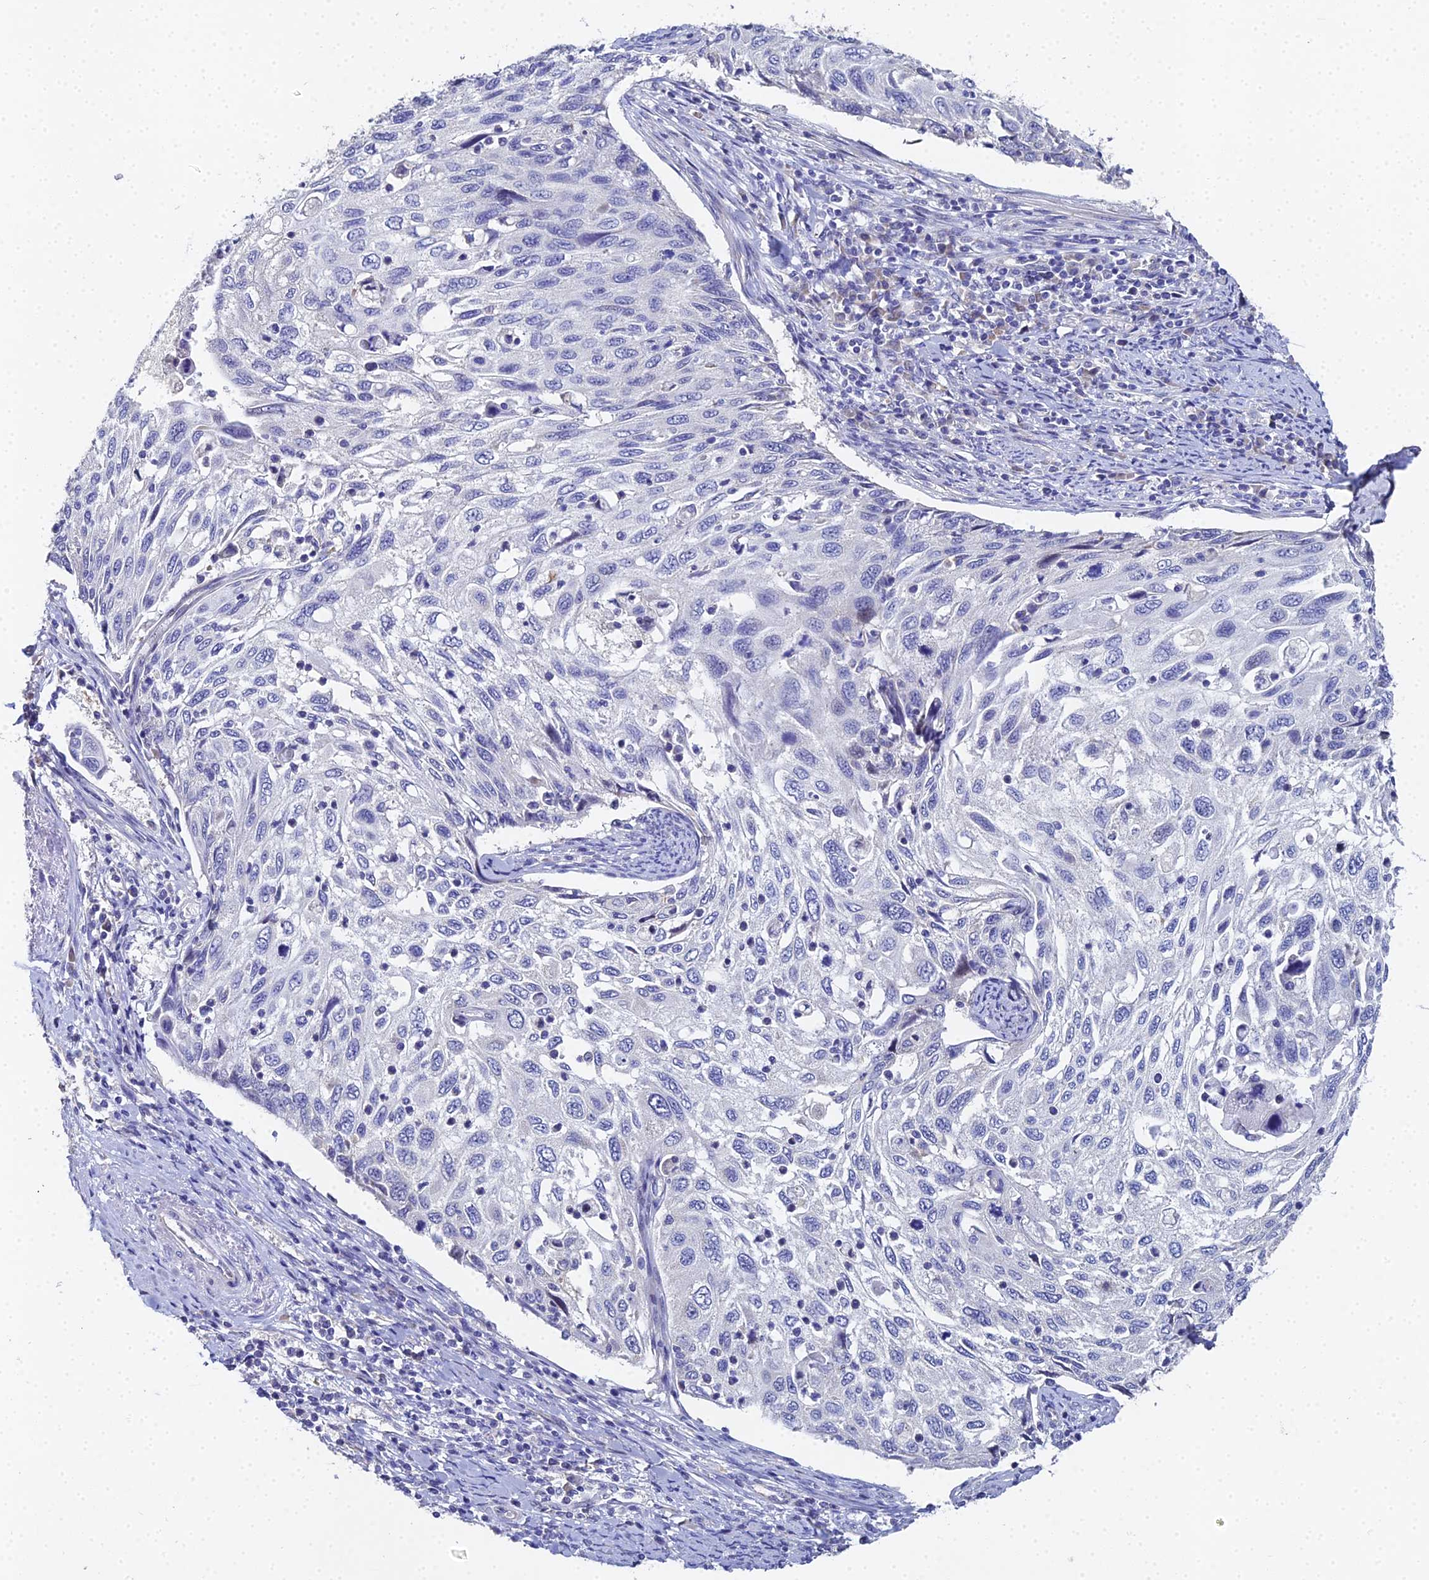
{"staining": {"intensity": "negative", "quantity": "none", "location": "none"}, "tissue": "cervical cancer", "cell_type": "Tumor cells", "image_type": "cancer", "snomed": [{"axis": "morphology", "description": "Squamous cell carcinoma, NOS"}, {"axis": "topography", "description": "Cervix"}], "caption": "Immunohistochemical staining of human squamous cell carcinoma (cervical) demonstrates no significant staining in tumor cells.", "gene": "ENSG00000268674", "patient": {"sex": "female", "age": 70}}